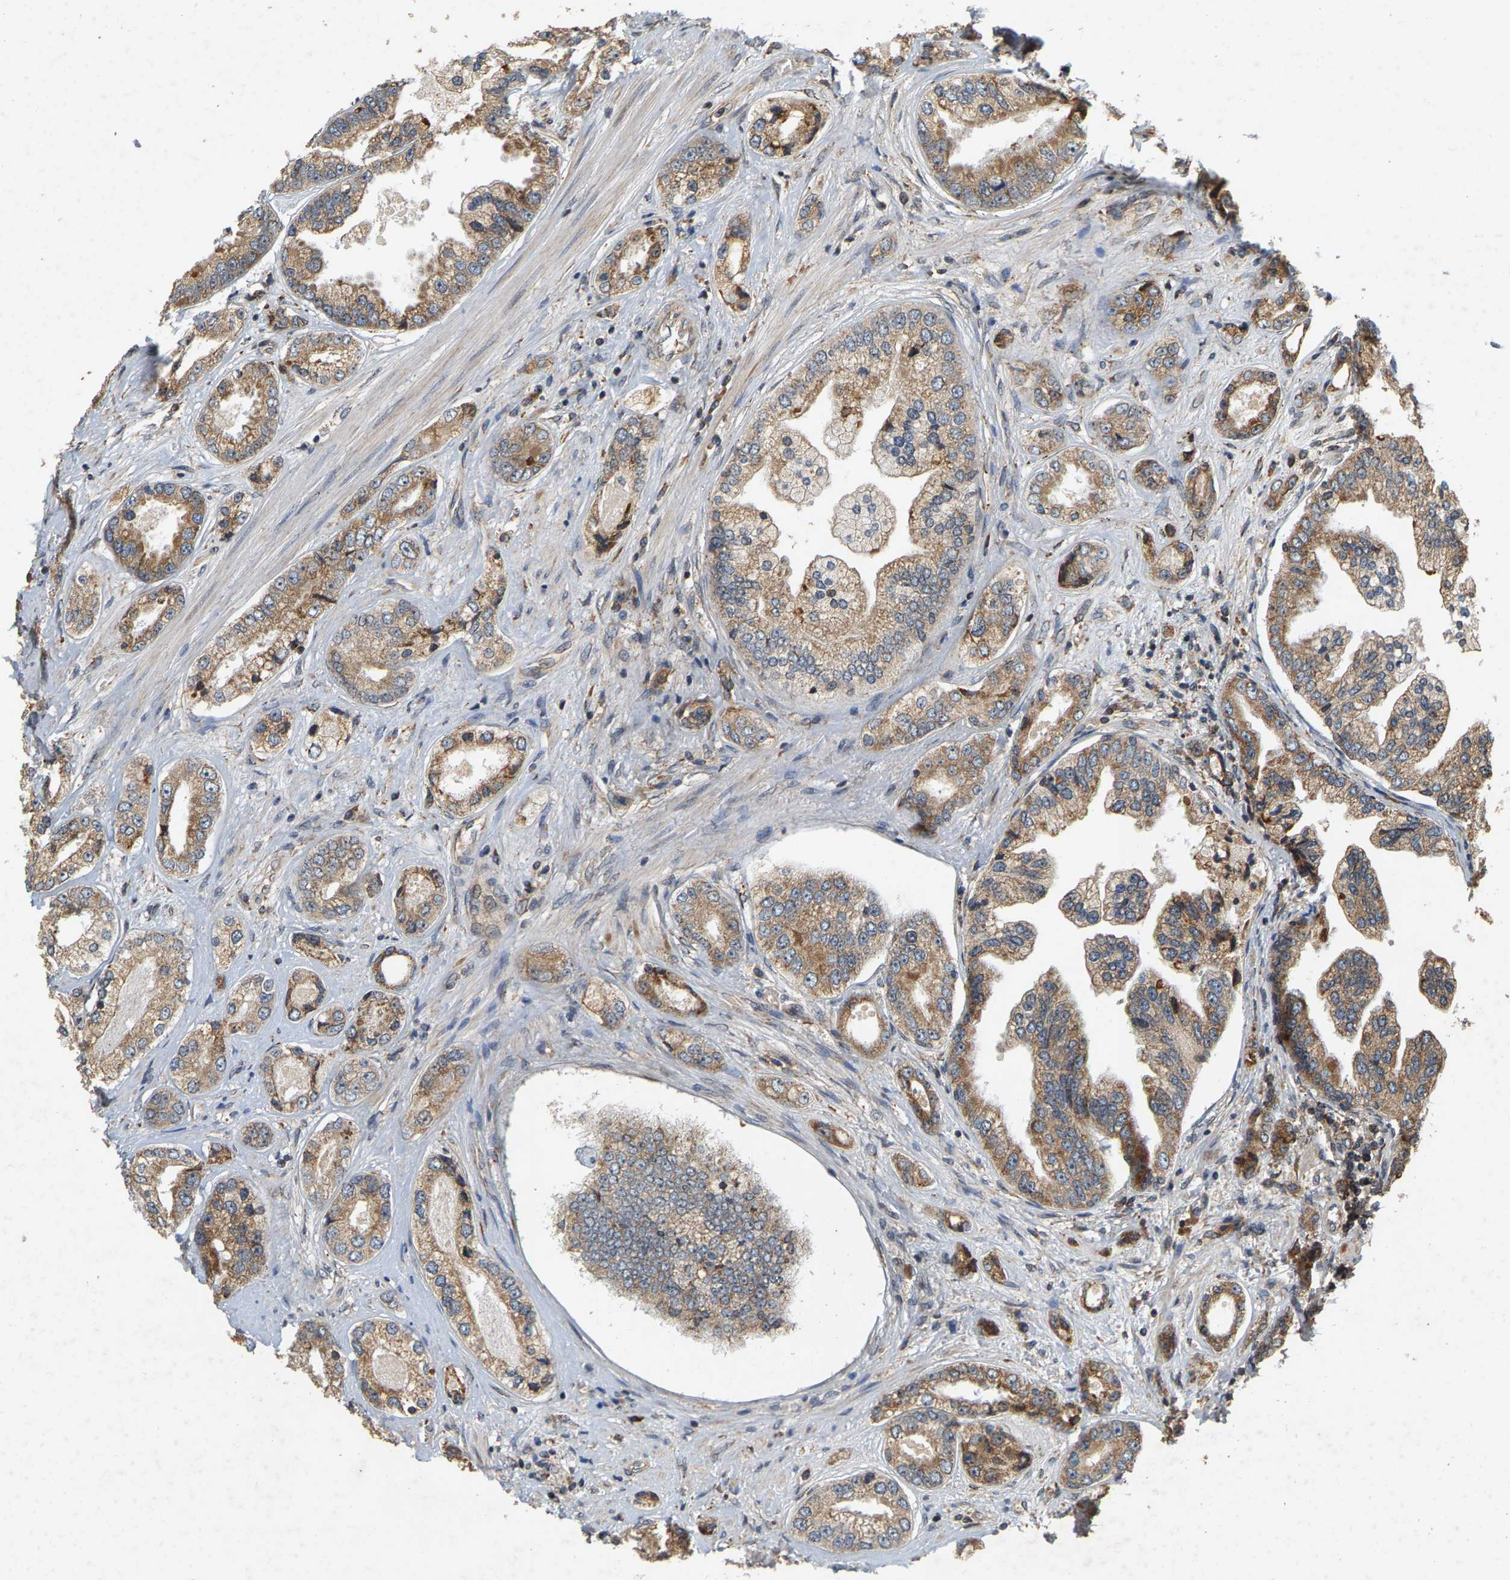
{"staining": {"intensity": "moderate", "quantity": ">75%", "location": "cytoplasmic/membranous"}, "tissue": "prostate cancer", "cell_type": "Tumor cells", "image_type": "cancer", "snomed": [{"axis": "morphology", "description": "Adenocarcinoma, High grade"}, {"axis": "topography", "description": "Prostate"}], "caption": "Adenocarcinoma (high-grade) (prostate) stained with IHC reveals moderate cytoplasmic/membranous positivity in about >75% of tumor cells.", "gene": "CIDEC", "patient": {"sex": "male", "age": 61}}